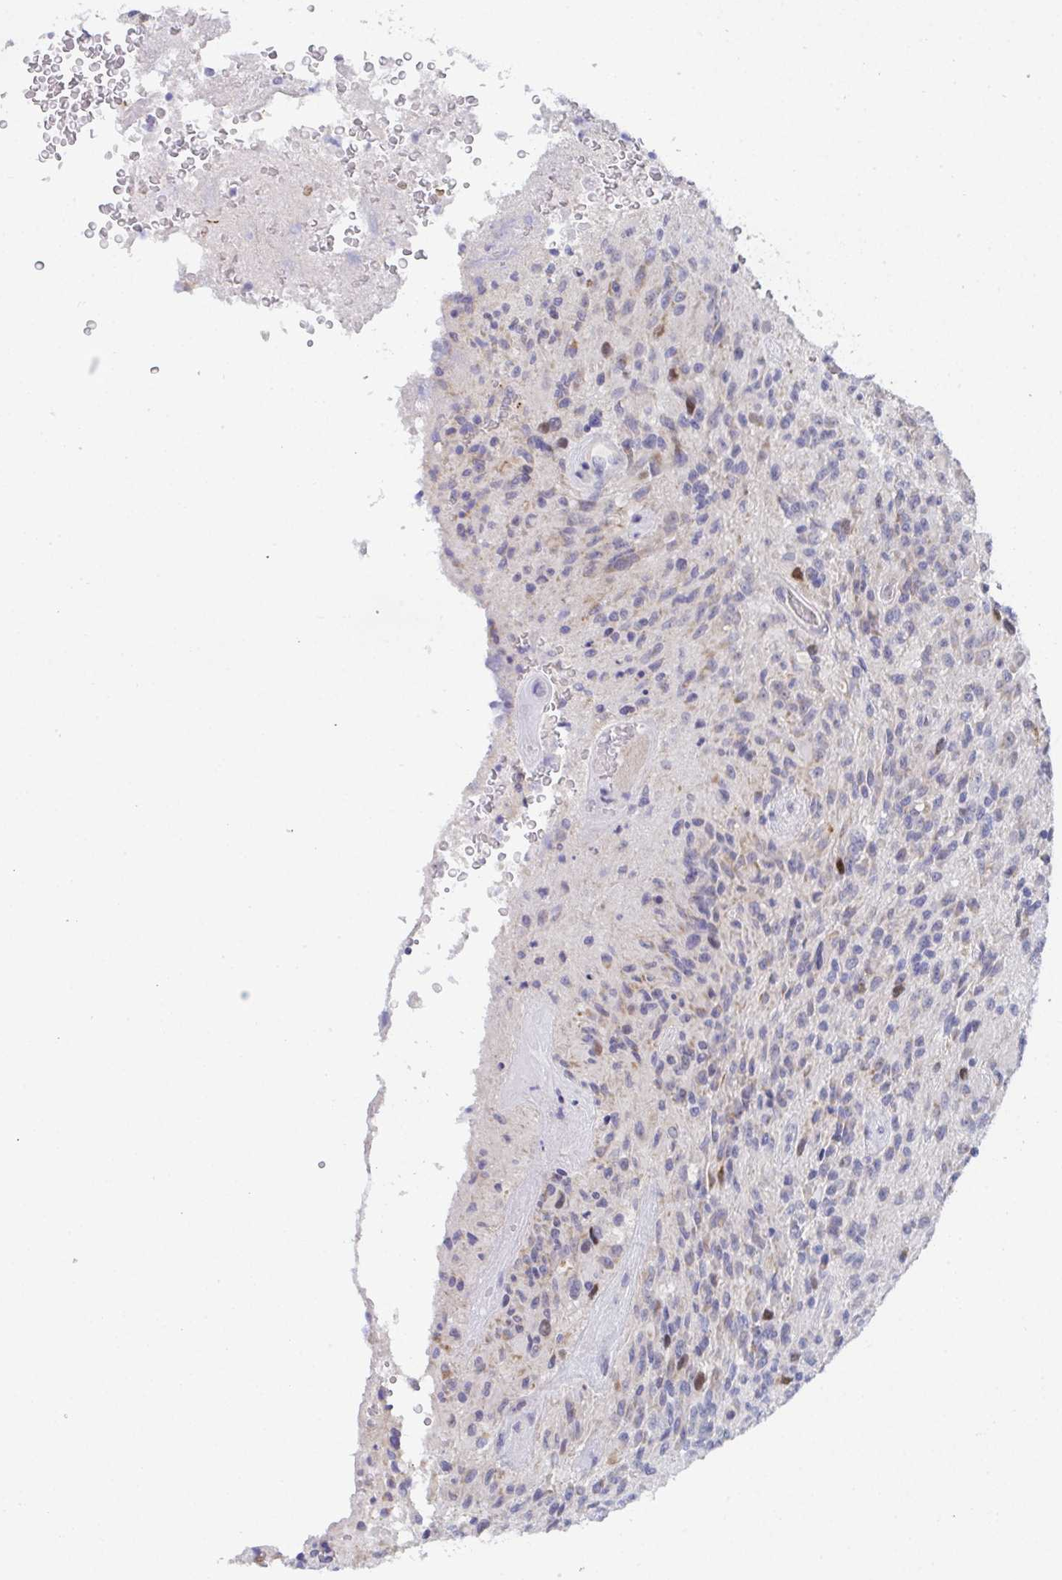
{"staining": {"intensity": "negative", "quantity": "none", "location": "none"}, "tissue": "glioma", "cell_type": "Tumor cells", "image_type": "cancer", "snomed": [{"axis": "morphology", "description": "Normal tissue, NOS"}, {"axis": "morphology", "description": "Glioma, malignant, High grade"}, {"axis": "topography", "description": "Cerebral cortex"}], "caption": "This is an immunohistochemistry (IHC) histopathology image of human glioma. There is no positivity in tumor cells.", "gene": "ATP5F1C", "patient": {"sex": "male", "age": 56}}